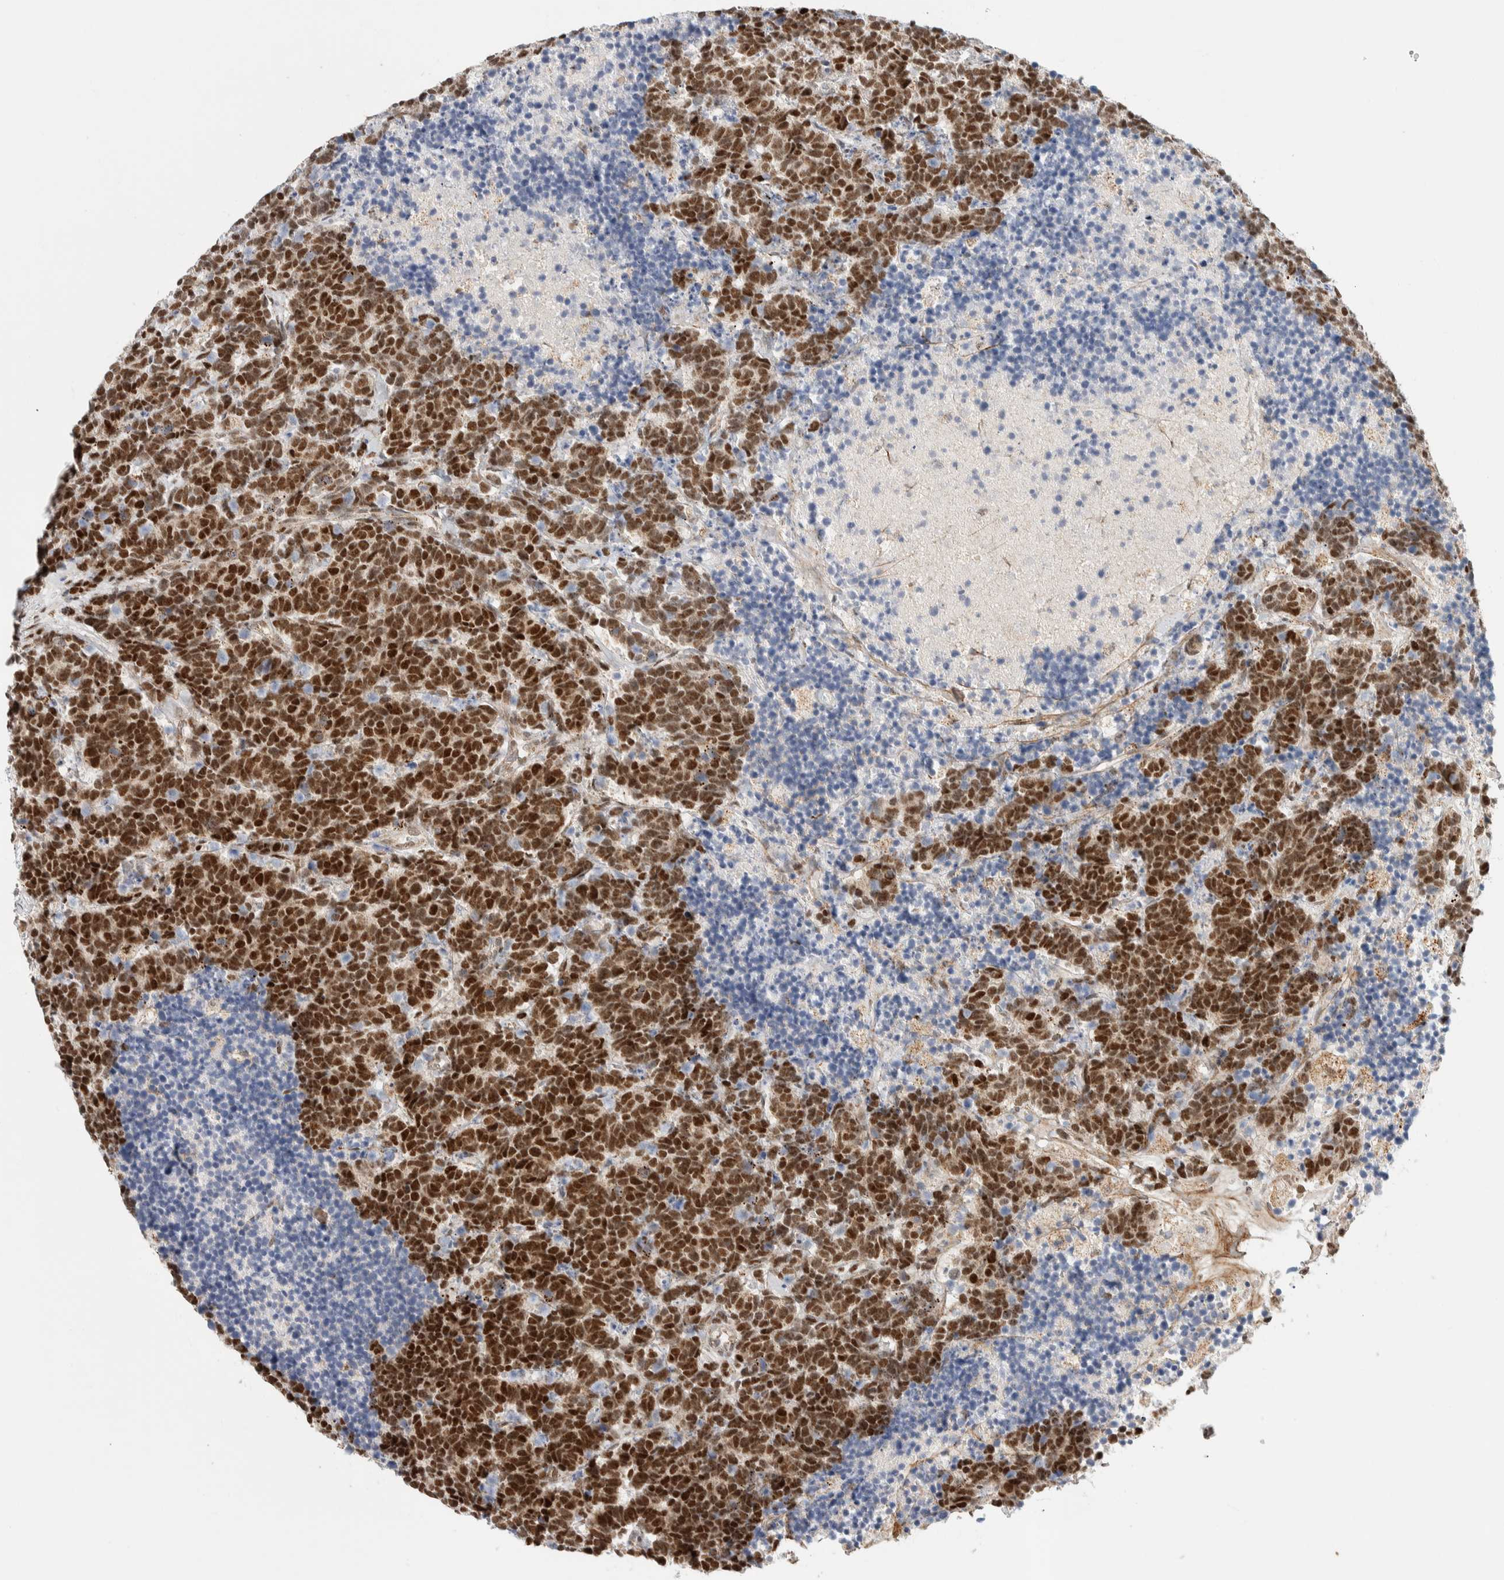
{"staining": {"intensity": "strong", "quantity": ">75%", "location": "nuclear"}, "tissue": "carcinoid", "cell_type": "Tumor cells", "image_type": "cancer", "snomed": [{"axis": "morphology", "description": "Carcinoma, NOS"}, {"axis": "morphology", "description": "Carcinoid, malignant, NOS"}, {"axis": "topography", "description": "Urinary bladder"}], "caption": "About >75% of tumor cells in carcinoid reveal strong nuclear protein positivity as visualized by brown immunohistochemical staining.", "gene": "TSPAN32", "patient": {"sex": "male", "age": 57}}